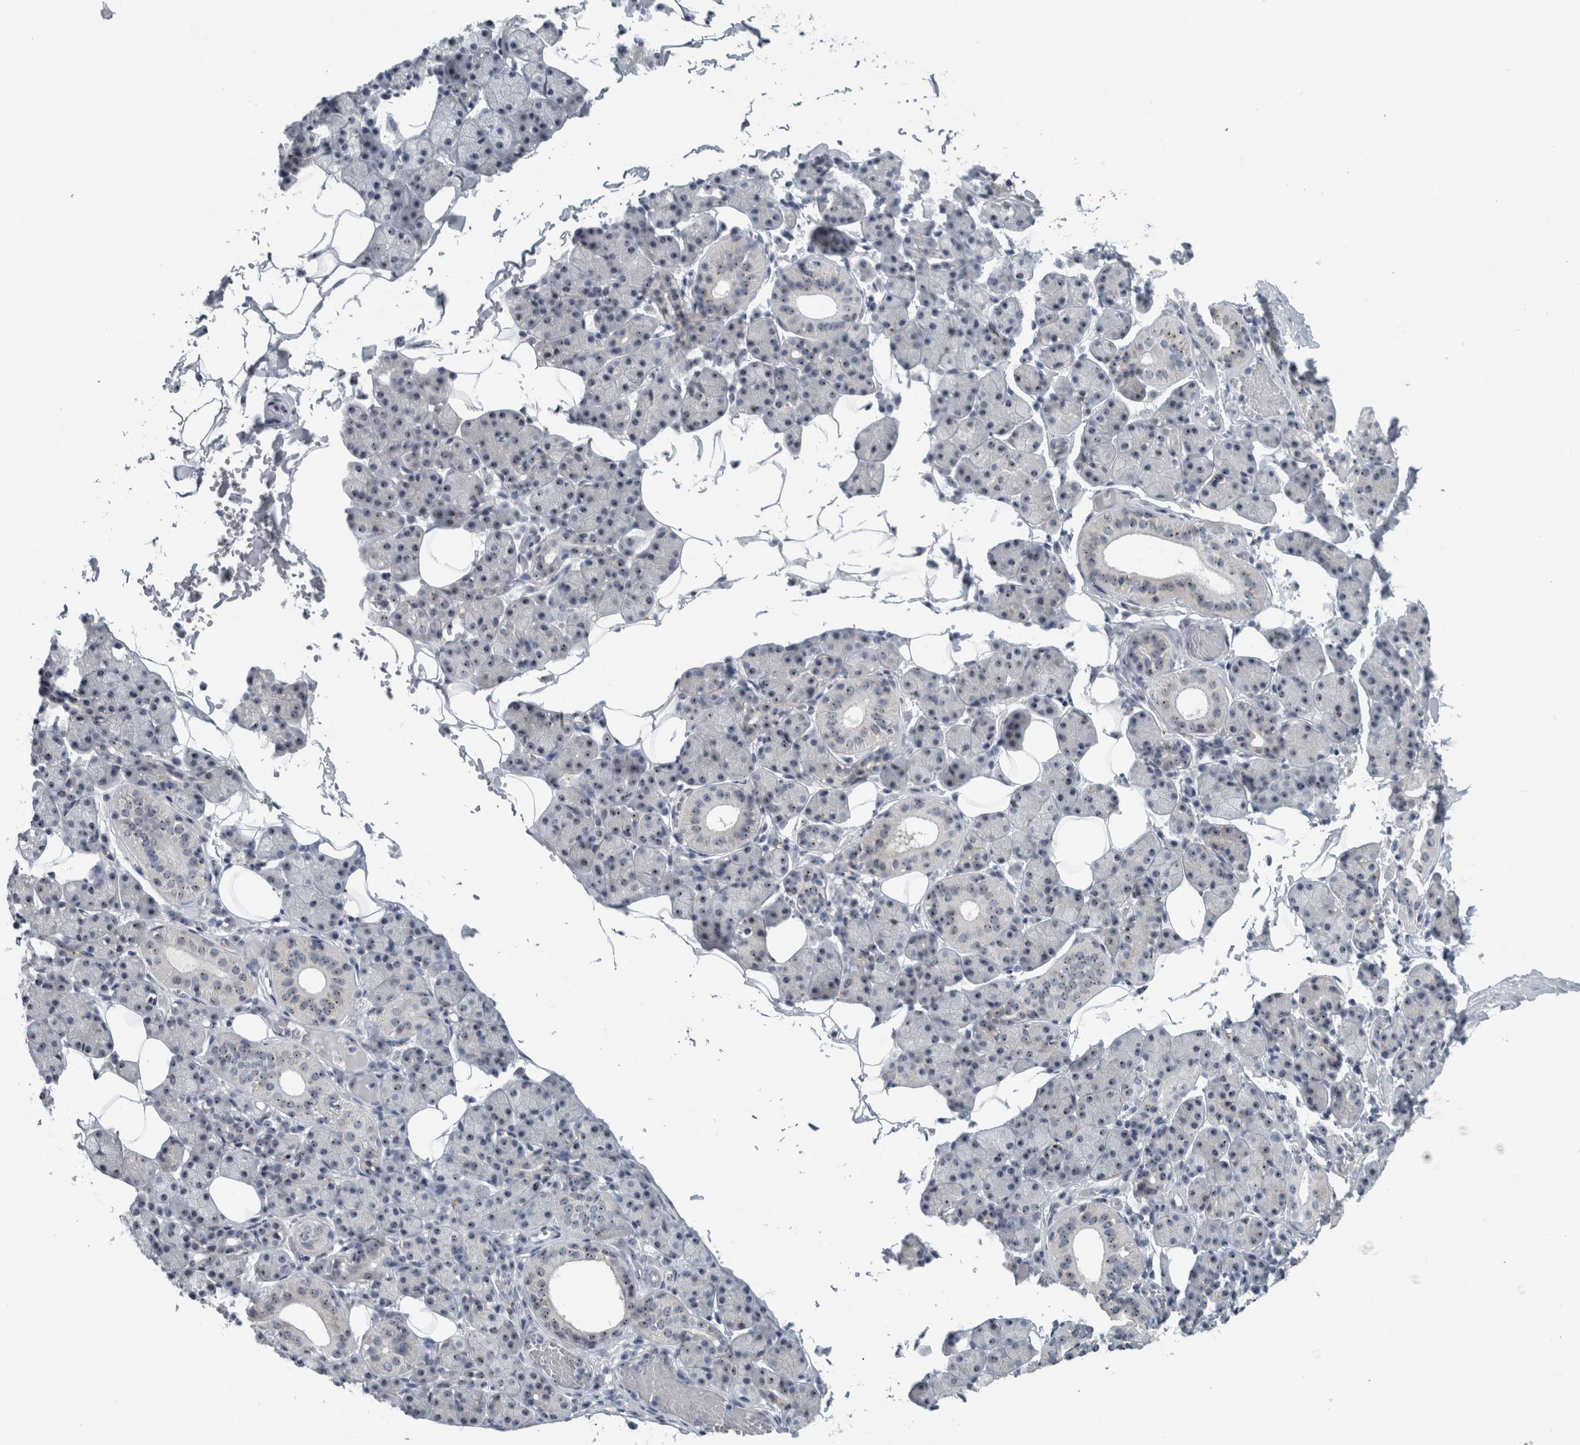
{"staining": {"intensity": "weak", "quantity": "25%-75%", "location": "nuclear"}, "tissue": "salivary gland", "cell_type": "Glandular cells", "image_type": "normal", "snomed": [{"axis": "morphology", "description": "Normal tissue, NOS"}, {"axis": "topography", "description": "Salivary gland"}], "caption": "Immunohistochemical staining of normal human salivary gland exhibits low levels of weak nuclear expression in approximately 25%-75% of glandular cells.", "gene": "UTP6", "patient": {"sex": "female", "age": 33}}